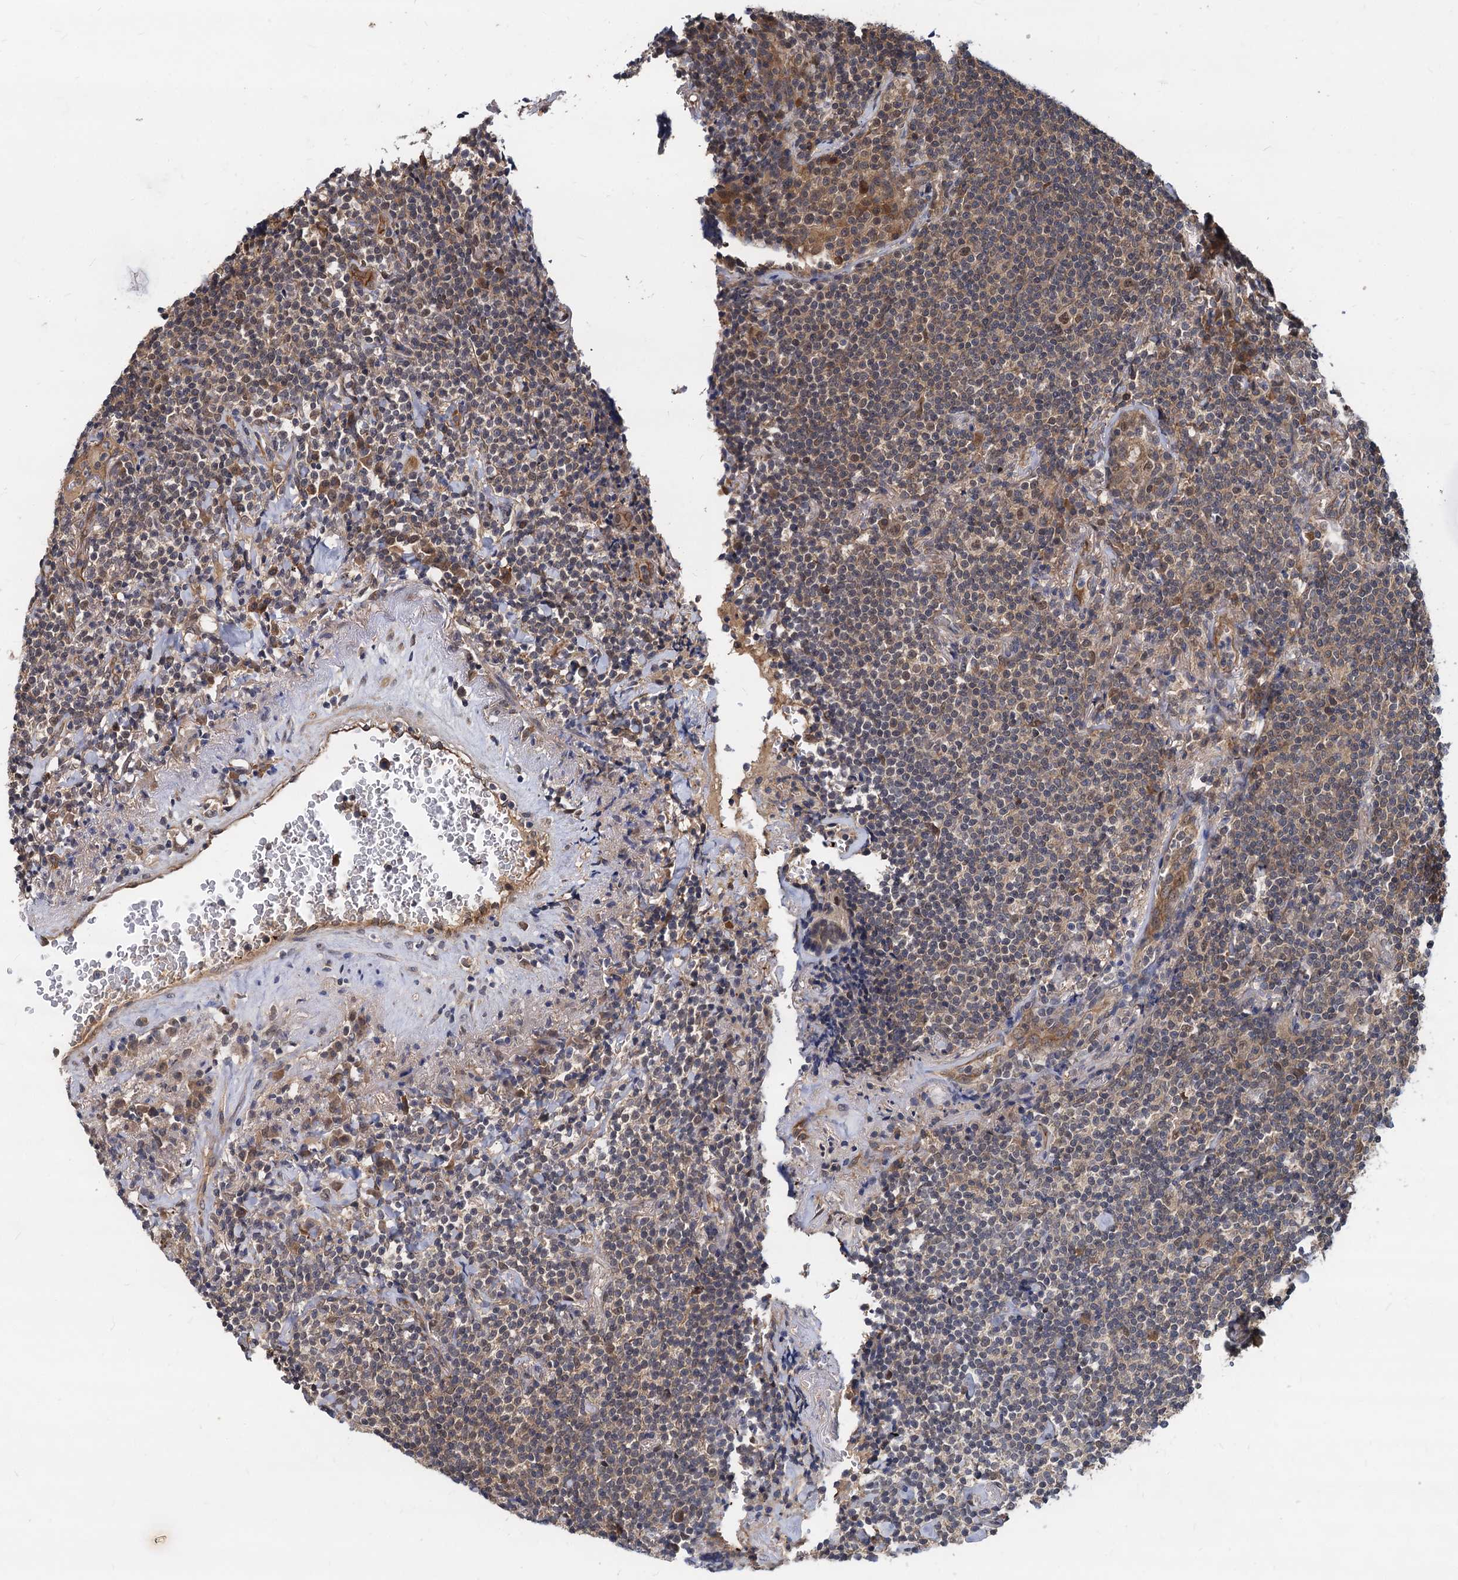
{"staining": {"intensity": "weak", "quantity": "<25%", "location": "cytoplasmic/membranous"}, "tissue": "lymphoma", "cell_type": "Tumor cells", "image_type": "cancer", "snomed": [{"axis": "morphology", "description": "Malignant lymphoma, non-Hodgkin's type, Low grade"}, {"axis": "topography", "description": "Lung"}], "caption": "IHC photomicrograph of human malignant lymphoma, non-Hodgkin's type (low-grade) stained for a protein (brown), which reveals no positivity in tumor cells.", "gene": "PSMD4", "patient": {"sex": "female", "age": 71}}